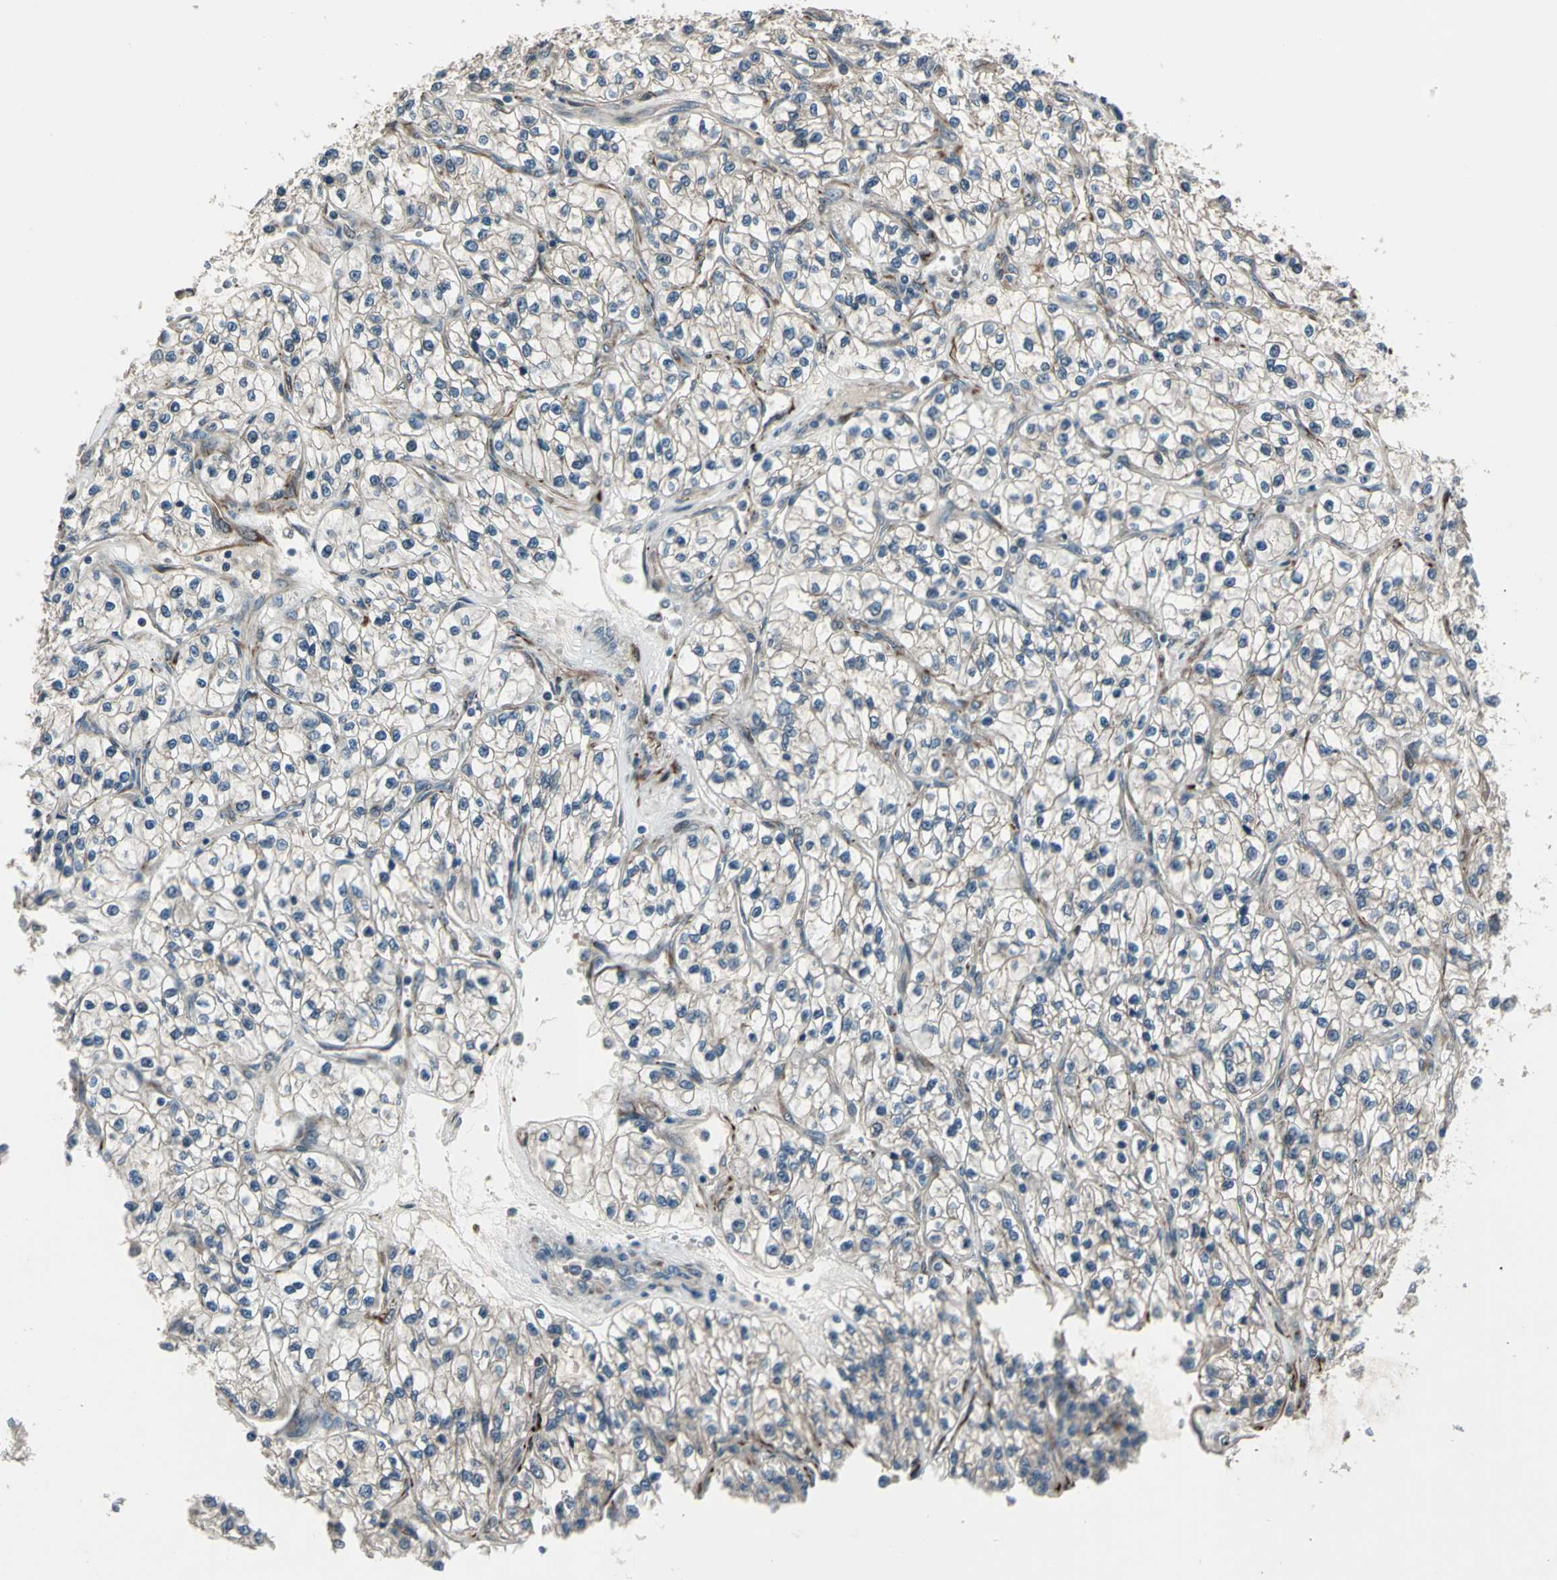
{"staining": {"intensity": "negative", "quantity": "none", "location": "none"}, "tissue": "renal cancer", "cell_type": "Tumor cells", "image_type": "cancer", "snomed": [{"axis": "morphology", "description": "Adenocarcinoma, NOS"}, {"axis": "topography", "description": "Kidney"}], "caption": "Histopathology image shows no significant protein expression in tumor cells of renal cancer (adenocarcinoma). Brightfield microscopy of immunohistochemistry stained with DAB (brown) and hematoxylin (blue), captured at high magnification.", "gene": "EXD2", "patient": {"sex": "female", "age": 57}}